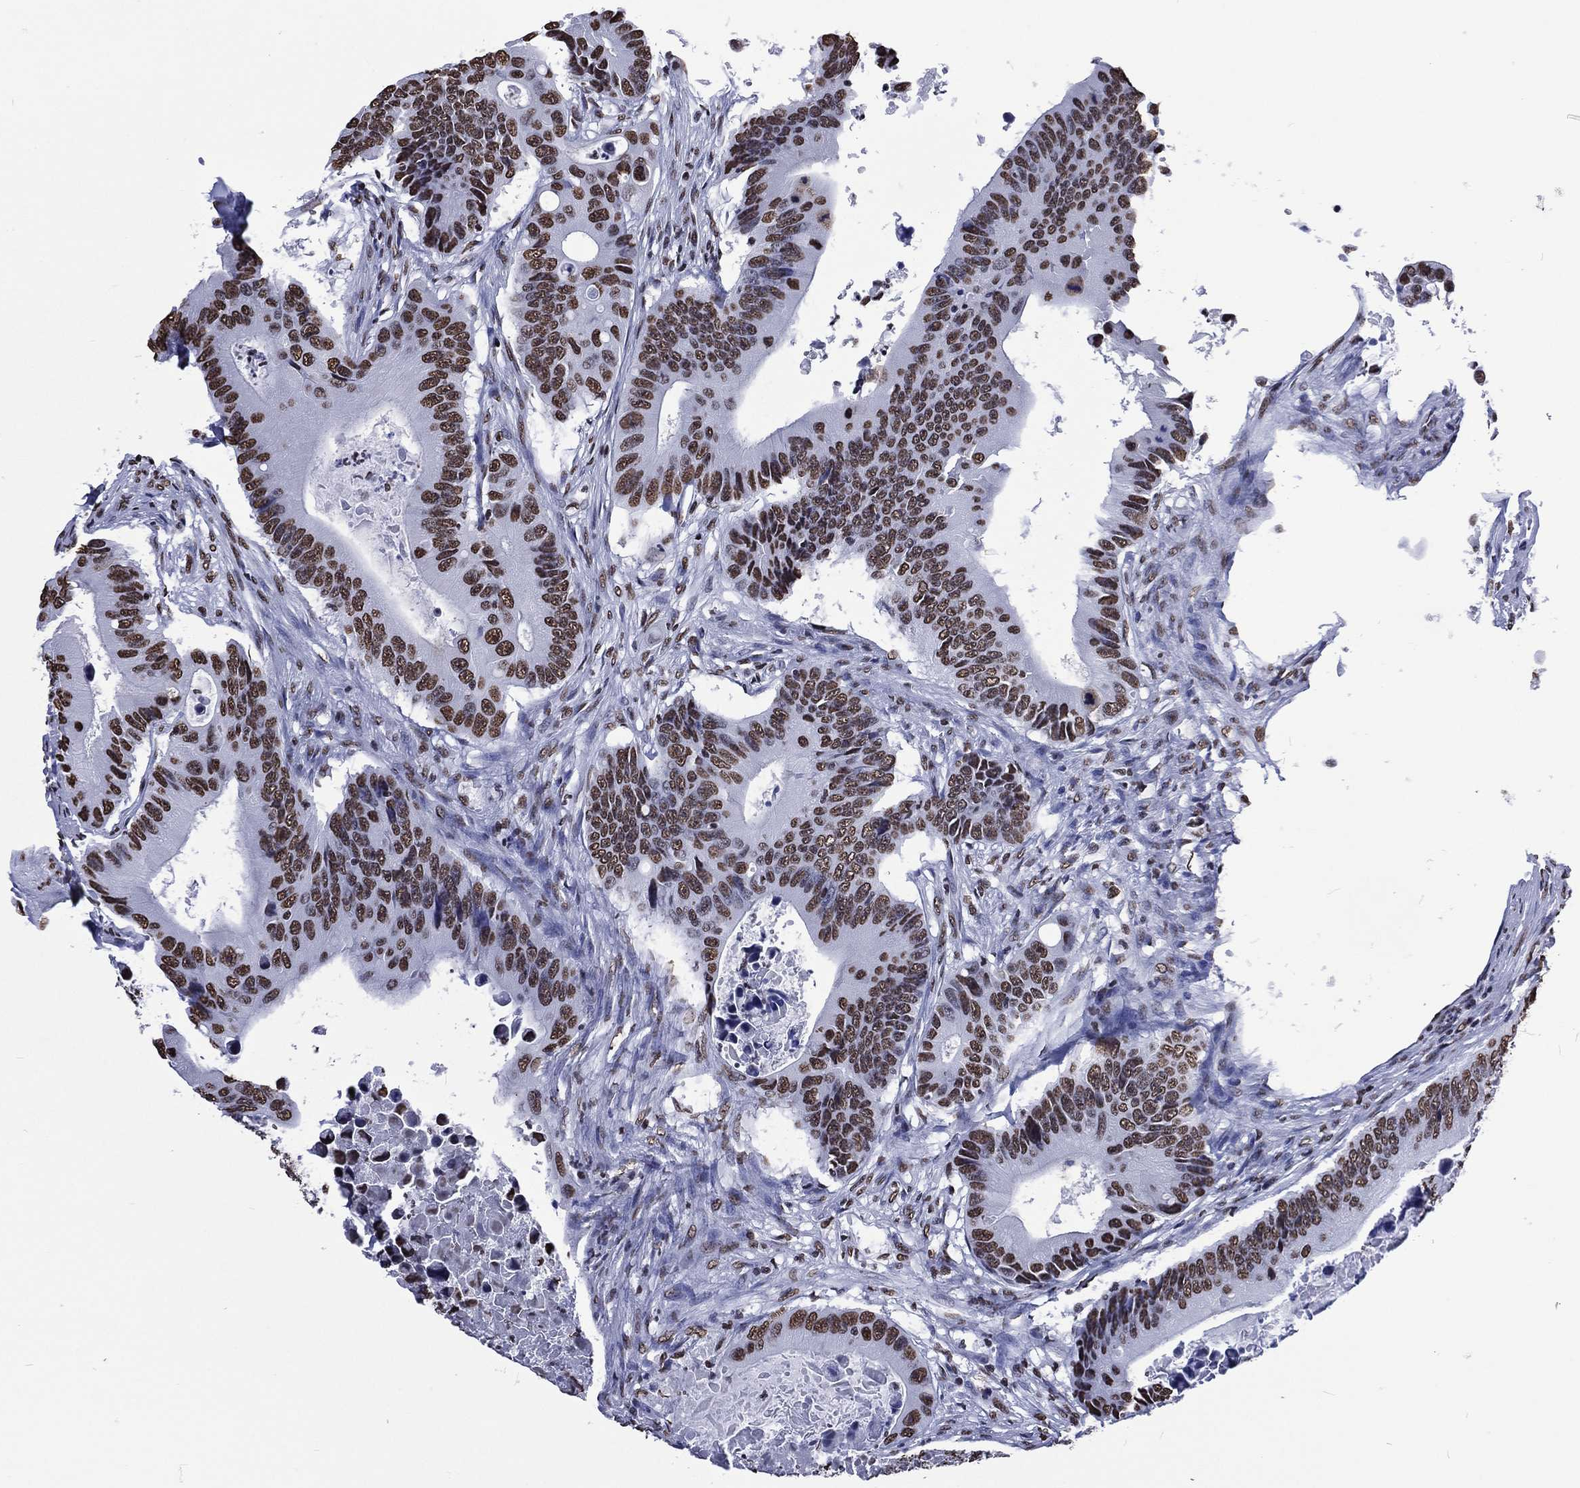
{"staining": {"intensity": "strong", "quantity": ">75%", "location": "nuclear"}, "tissue": "colorectal cancer", "cell_type": "Tumor cells", "image_type": "cancer", "snomed": [{"axis": "morphology", "description": "Adenocarcinoma, NOS"}, {"axis": "topography", "description": "Colon"}], "caption": "A photomicrograph of adenocarcinoma (colorectal) stained for a protein exhibits strong nuclear brown staining in tumor cells.", "gene": "RETREG2", "patient": {"sex": "female", "age": 90}}